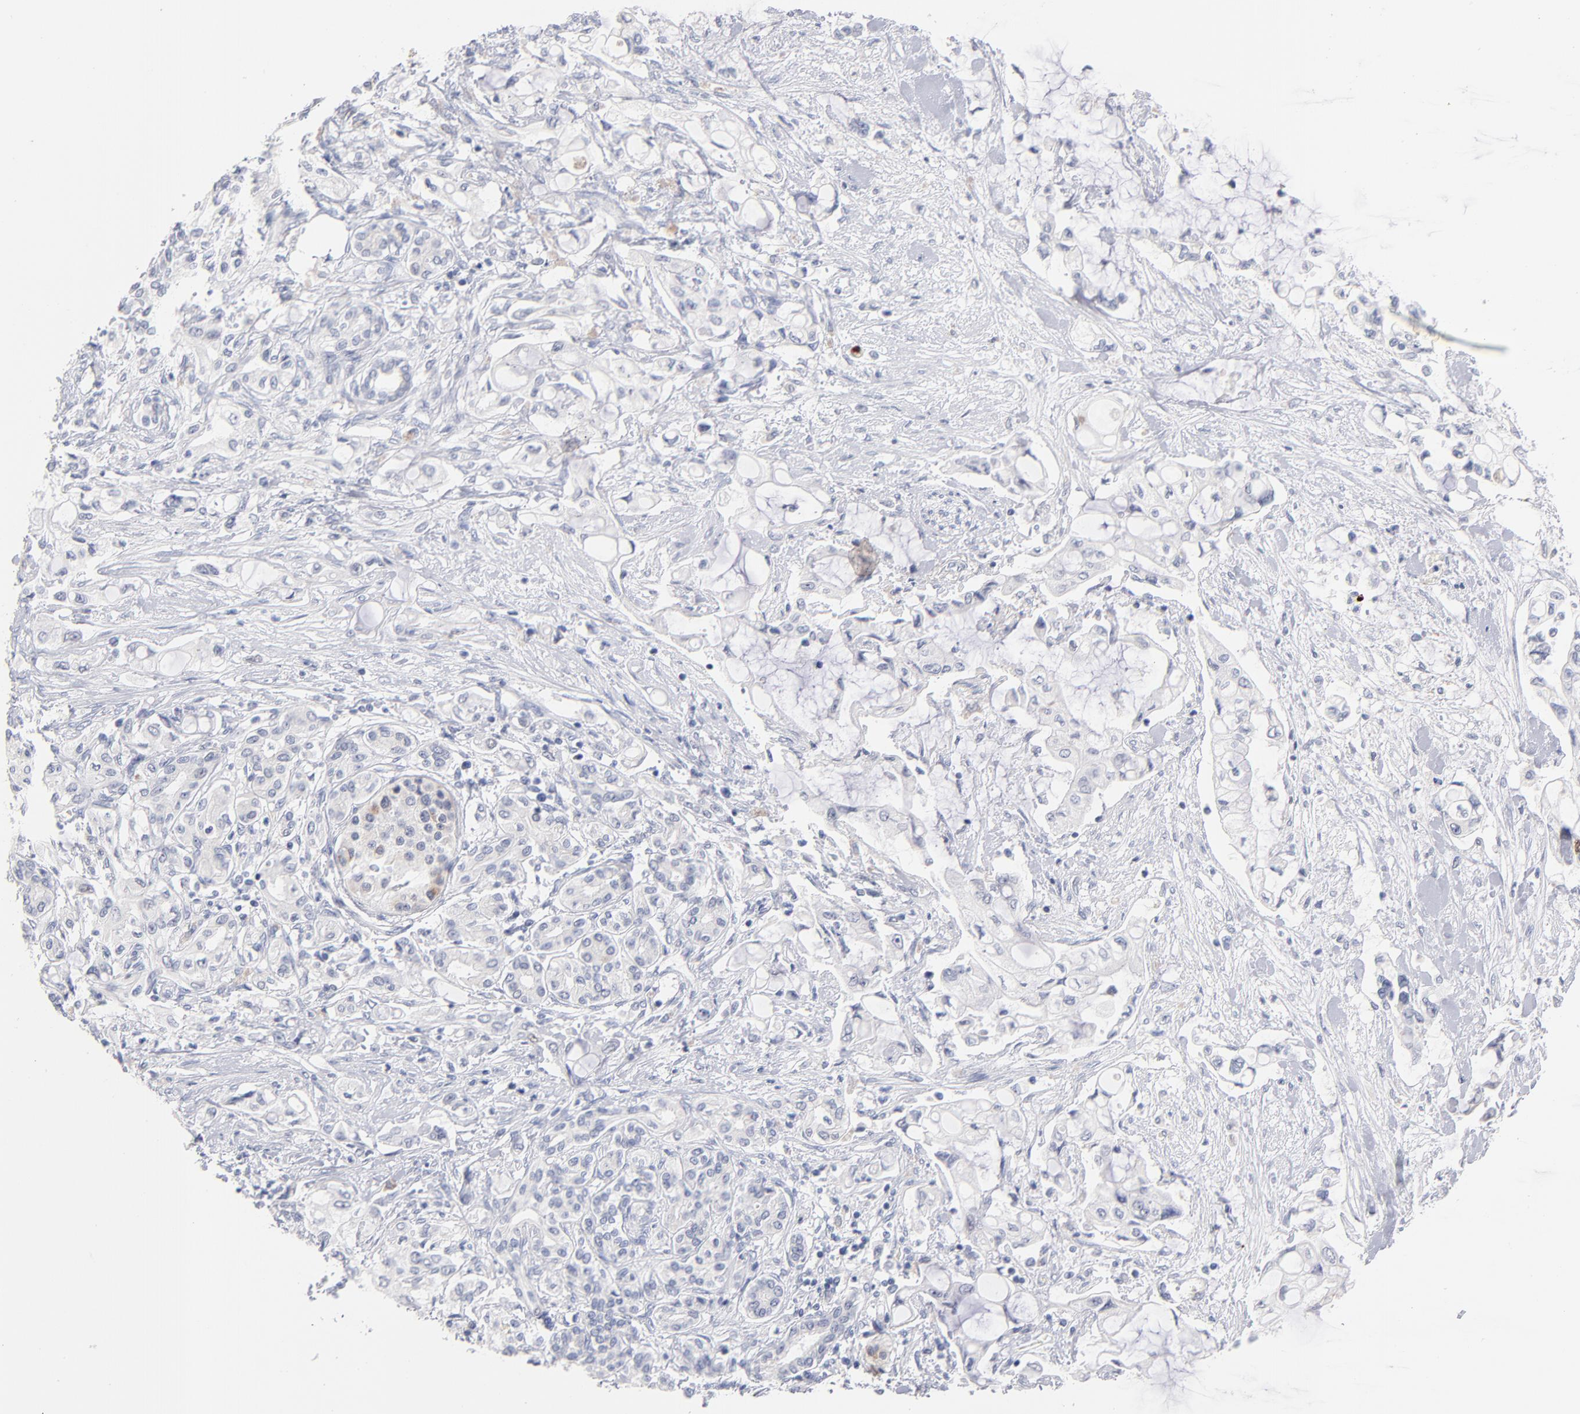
{"staining": {"intensity": "negative", "quantity": "none", "location": "none"}, "tissue": "pancreatic cancer", "cell_type": "Tumor cells", "image_type": "cancer", "snomed": [{"axis": "morphology", "description": "Adenocarcinoma, NOS"}, {"axis": "topography", "description": "Pancreas"}], "caption": "A micrograph of pancreatic cancer (adenocarcinoma) stained for a protein reveals no brown staining in tumor cells.", "gene": "PARP1", "patient": {"sex": "female", "age": 70}}